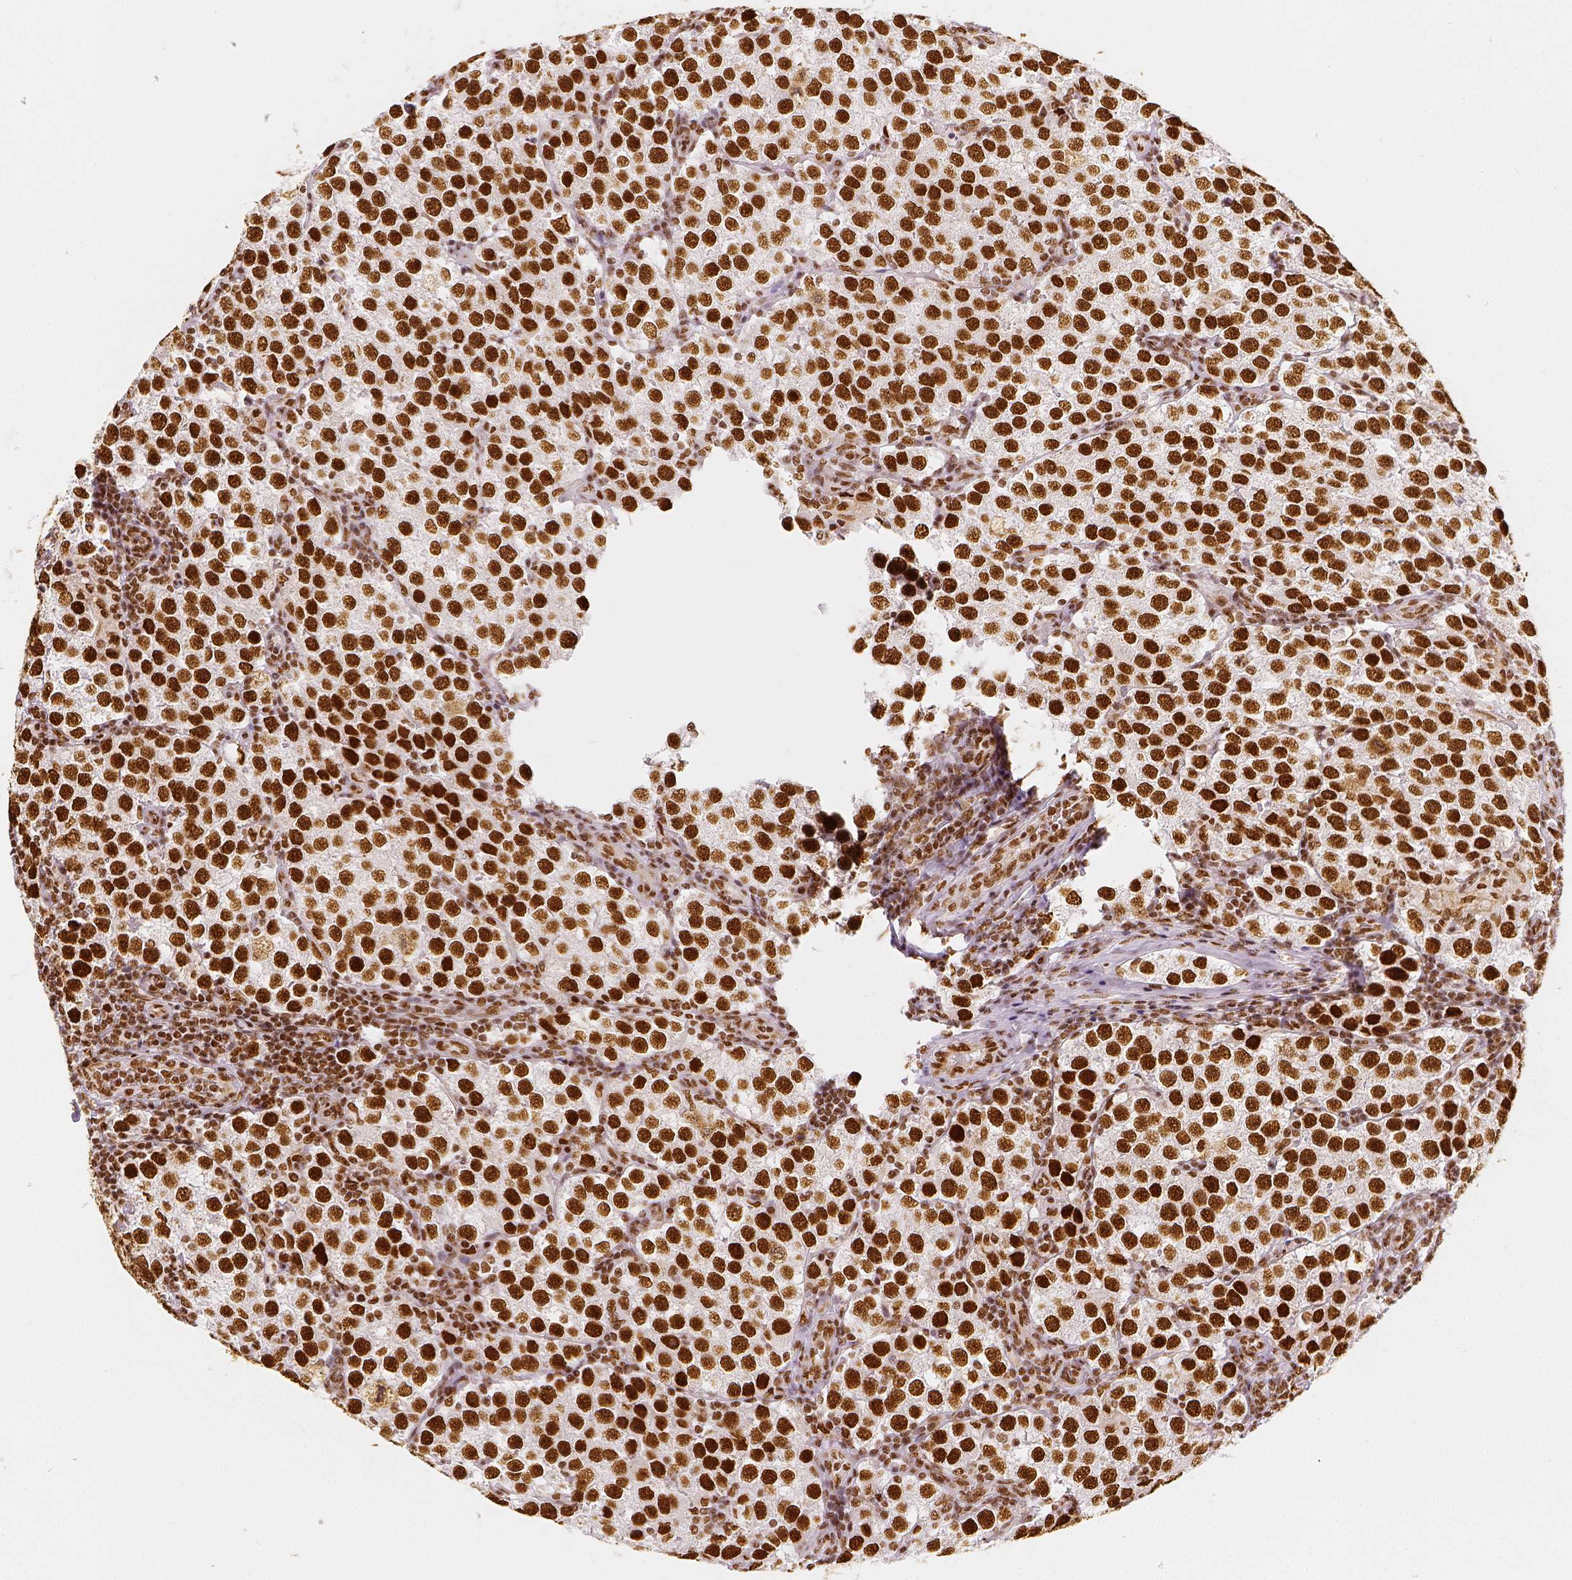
{"staining": {"intensity": "strong", "quantity": ">75%", "location": "nuclear"}, "tissue": "testis cancer", "cell_type": "Tumor cells", "image_type": "cancer", "snomed": [{"axis": "morphology", "description": "Seminoma, NOS"}, {"axis": "topography", "description": "Testis"}], "caption": "DAB immunohistochemical staining of human seminoma (testis) demonstrates strong nuclear protein expression in about >75% of tumor cells. The staining is performed using DAB brown chromogen to label protein expression. The nuclei are counter-stained blue using hematoxylin.", "gene": "KDM5B", "patient": {"sex": "male", "age": 37}}